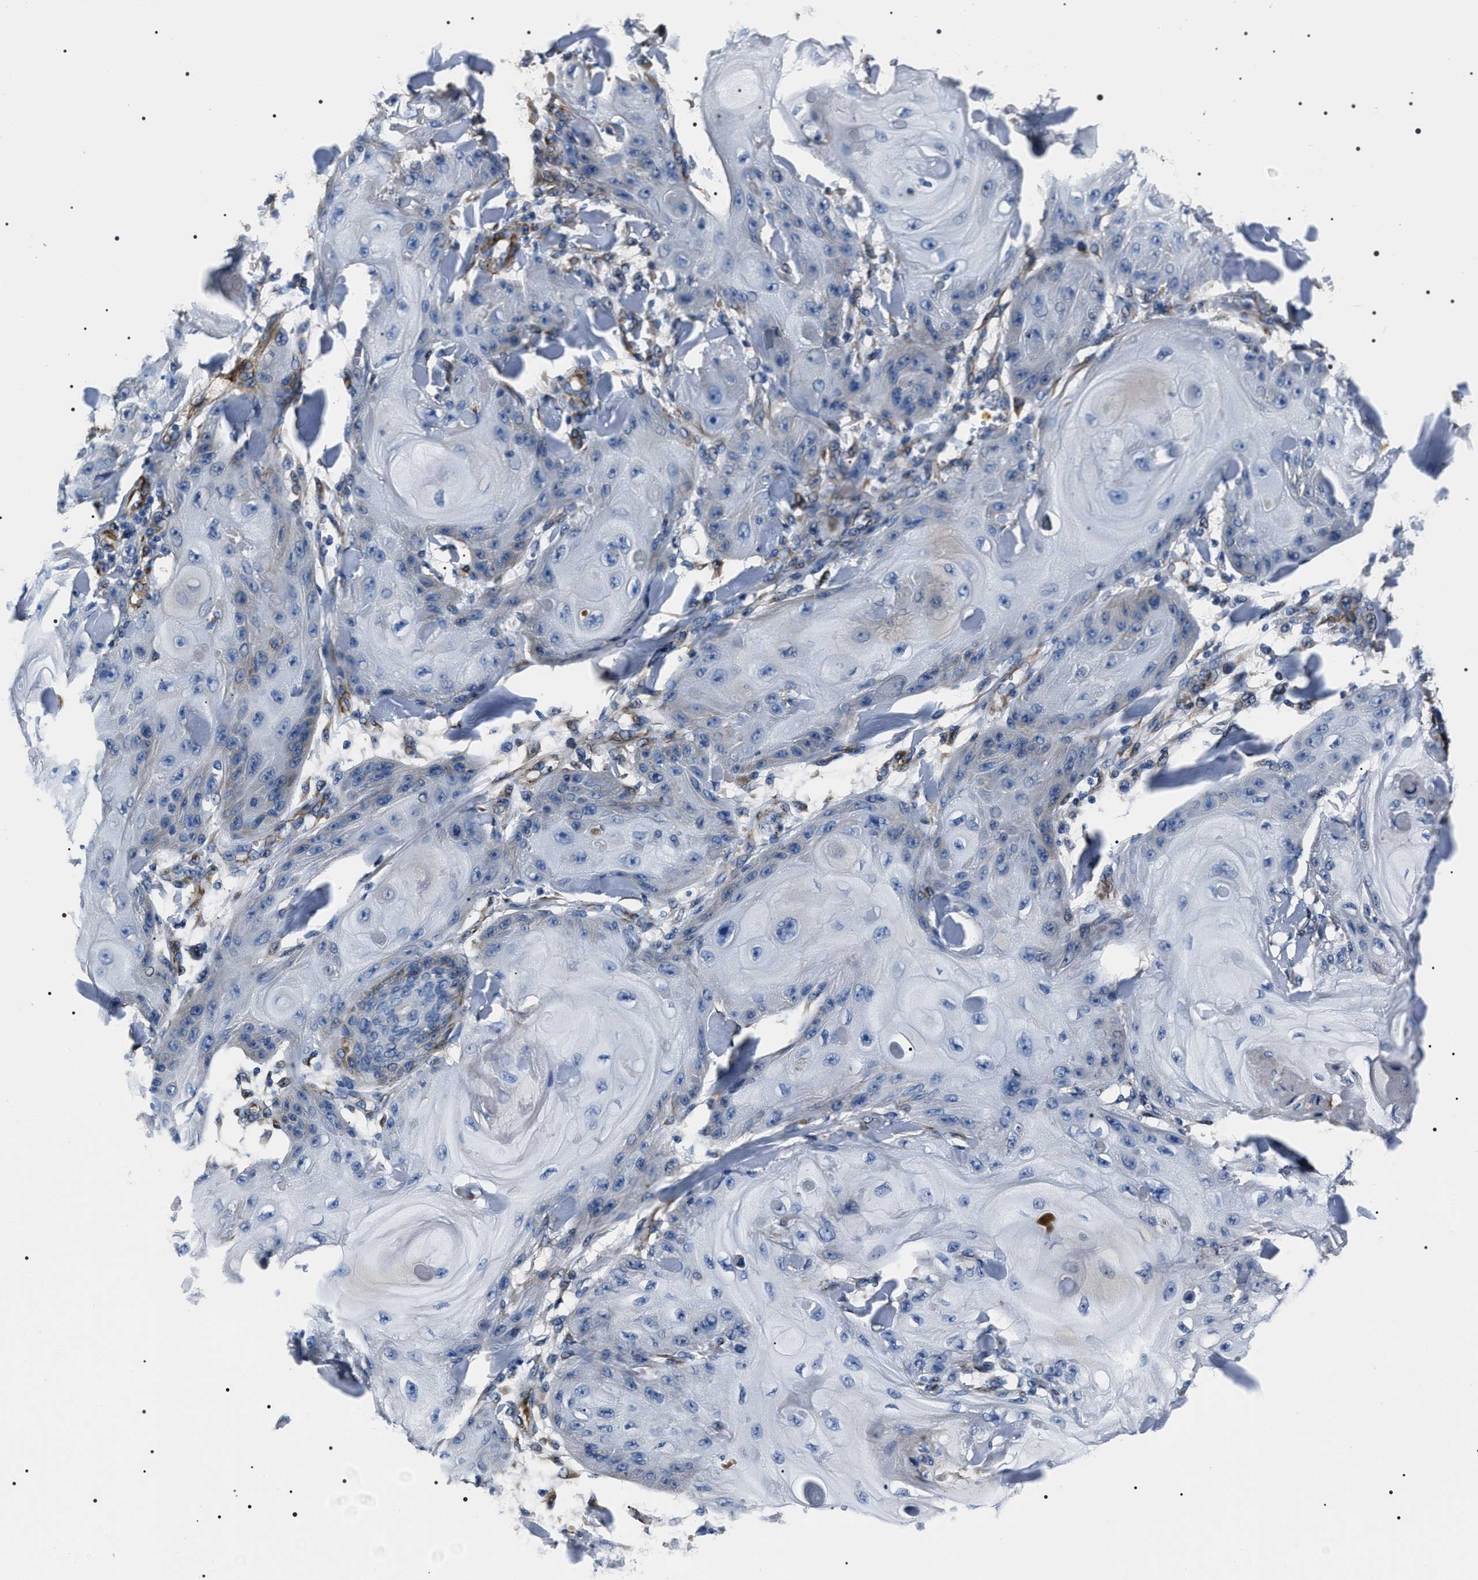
{"staining": {"intensity": "negative", "quantity": "none", "location": "none"}, "tissue": "skin cancer", "cell_type": "Tumor cells", "image_type": "cancer", "snomed": [{"axis": "morphology", "description": "Squamous cell carcinoma, NOS"}, {"axis": "topography", "description": "Skin"}], "caption": "The photomicrograph exhibits no significant positivity in tumor cells of skin cancer.", "gene": "BAG2", "patient": {"sex": "male", "age": 74}}